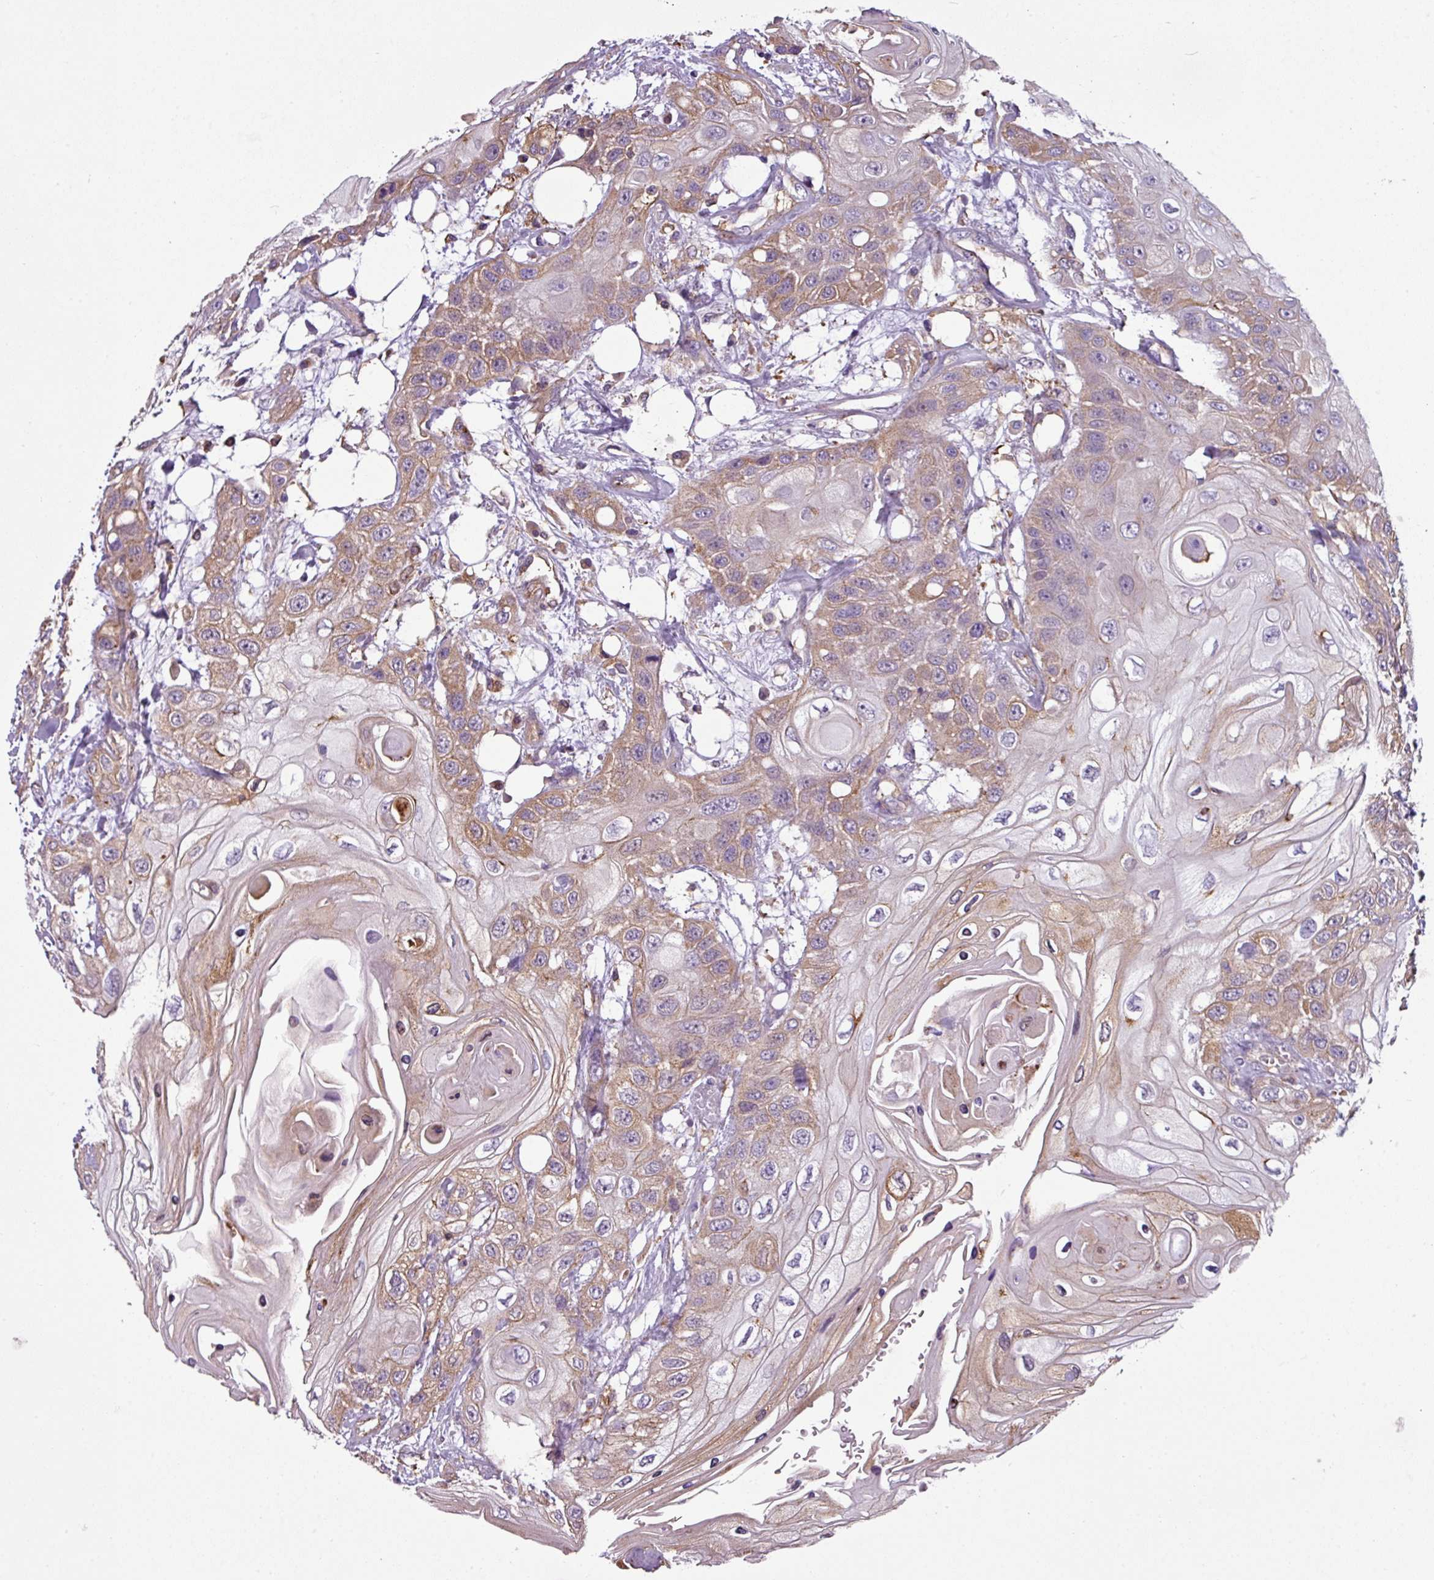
{"staining": {"intensity": "weak", "quantity": "25%-75%", "location": "cytoplasmic/membranous"}, "tissue": "head and neck cancer", "cell_type": "Tumor cells", "image_type": "cancer", "snomed": [{"axis": "morphology", "description": "Squamous cell carcinoma, NOS"}, {"axis": "topography", "description": "Head-Neck"}], "caption": "Immunohistochemistry micrograph of head and neck cancer (squamous cell carcinoma) stained for a protein (brown), which exhibits low levels of weak cytoplasmic/membranous staining in approximately 25%-75% of tumor cells.", "gene": "XNDC1N", "patient": {"sex": "female", "age": 43}}